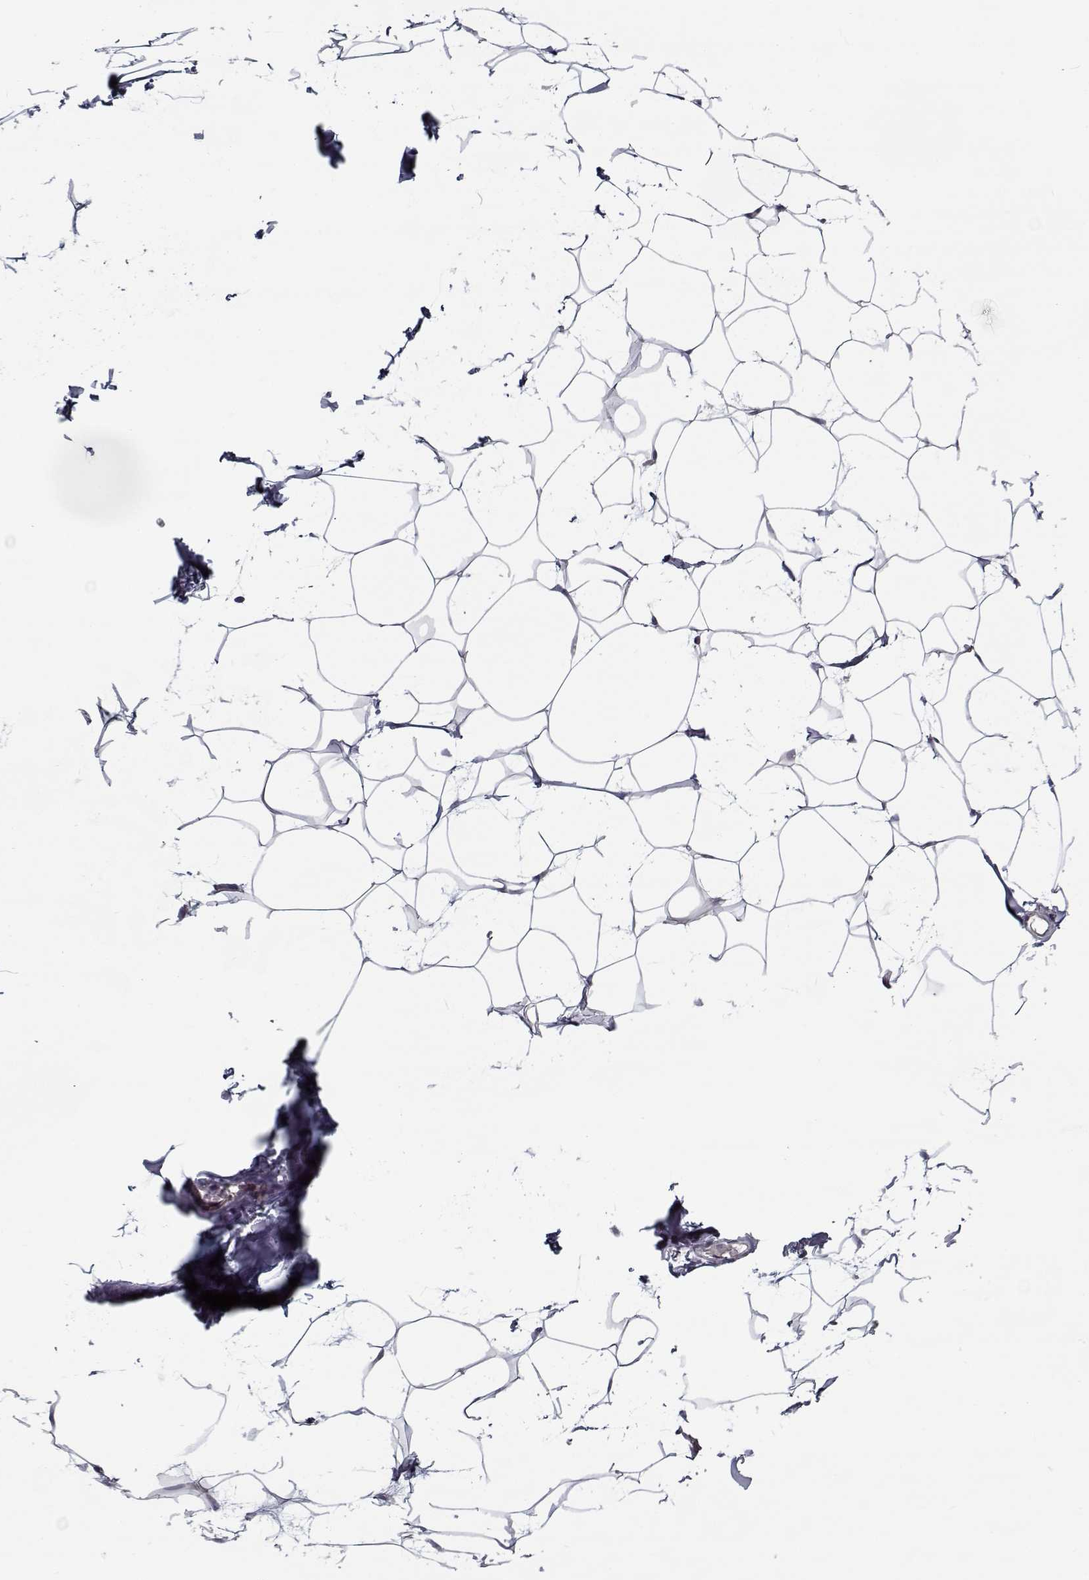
{"staining": {"intensity": "negative", "quantity": "none", "location": "none"}, "tissue": "breast", "cell_type": "Adipocytes", "image_type": "normal", "snomed": [{"axis": "morphology", "description": "Normal tissue, NOS"}, {"axis": "topography", "description": "Breast"}], "caption": "High magnification brightfield microscopy of benign breast stained with DAB (brown) and counterstained with hematoxylin (blue): adipocytes show no significant expression.", "gene": "TESPA1", "patient": {"sex": "female", "age": 32}}